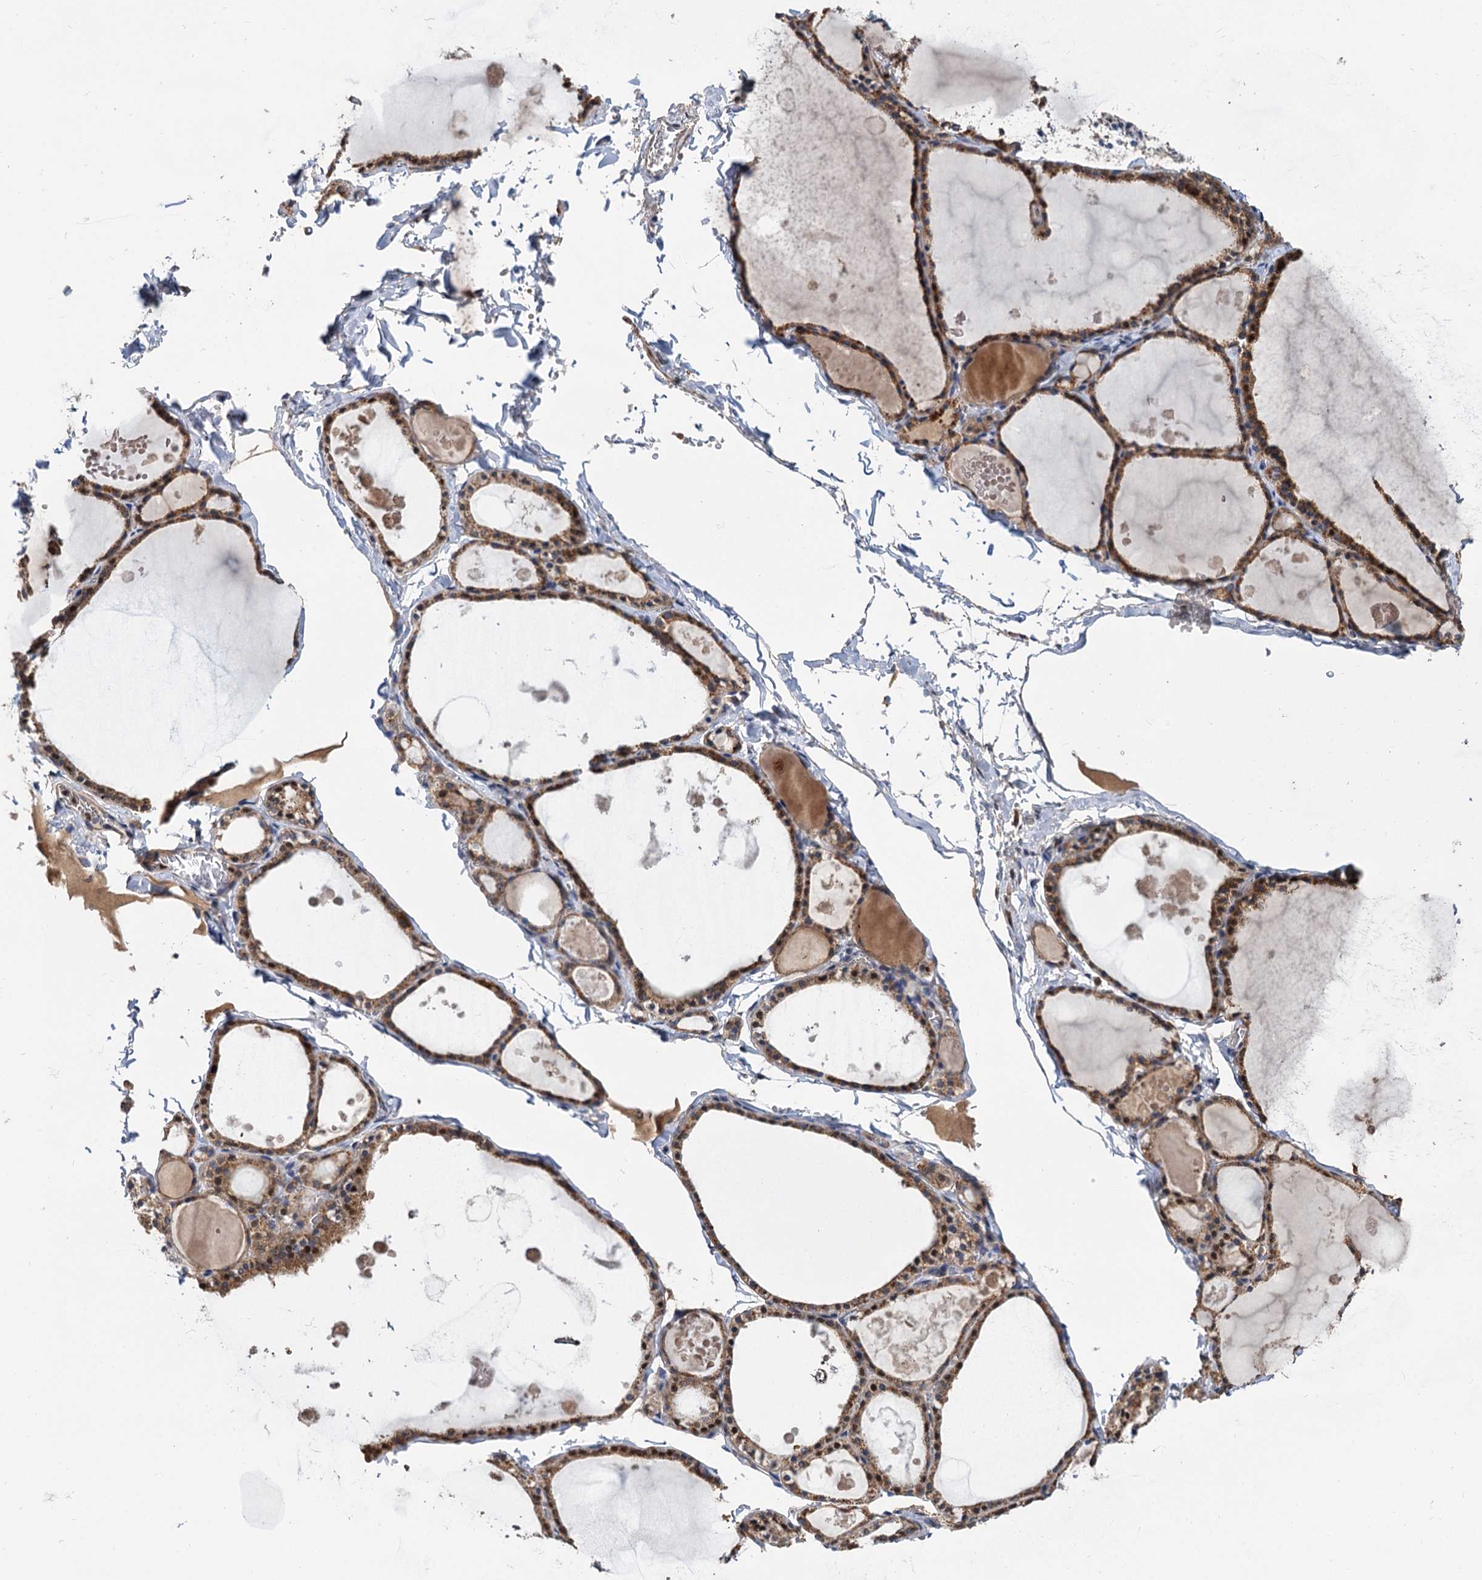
{"staining": {"intensity": "moderate", "quantity": ">75%", "location": "cytoplasmic/membranous"}, "tissue": "thyroid gland", "cell_type": "Glandular cells", "image_type": "normal", "snomed": [{"axis": "morphology", "description": "Normal tissue, NOS"}, {"axis": "topography", "description": "Thyroid gland"}], "caption": "An immunohistochemistry (IHC) image of unremarkable tissue is shown. Protein staining in brown highlights moderate cytoplasmic/membranous positivity in thyroid gland within glandular cells.", "gene": "ALKBH7", "patient": {"sex": "male", "age": 56}}